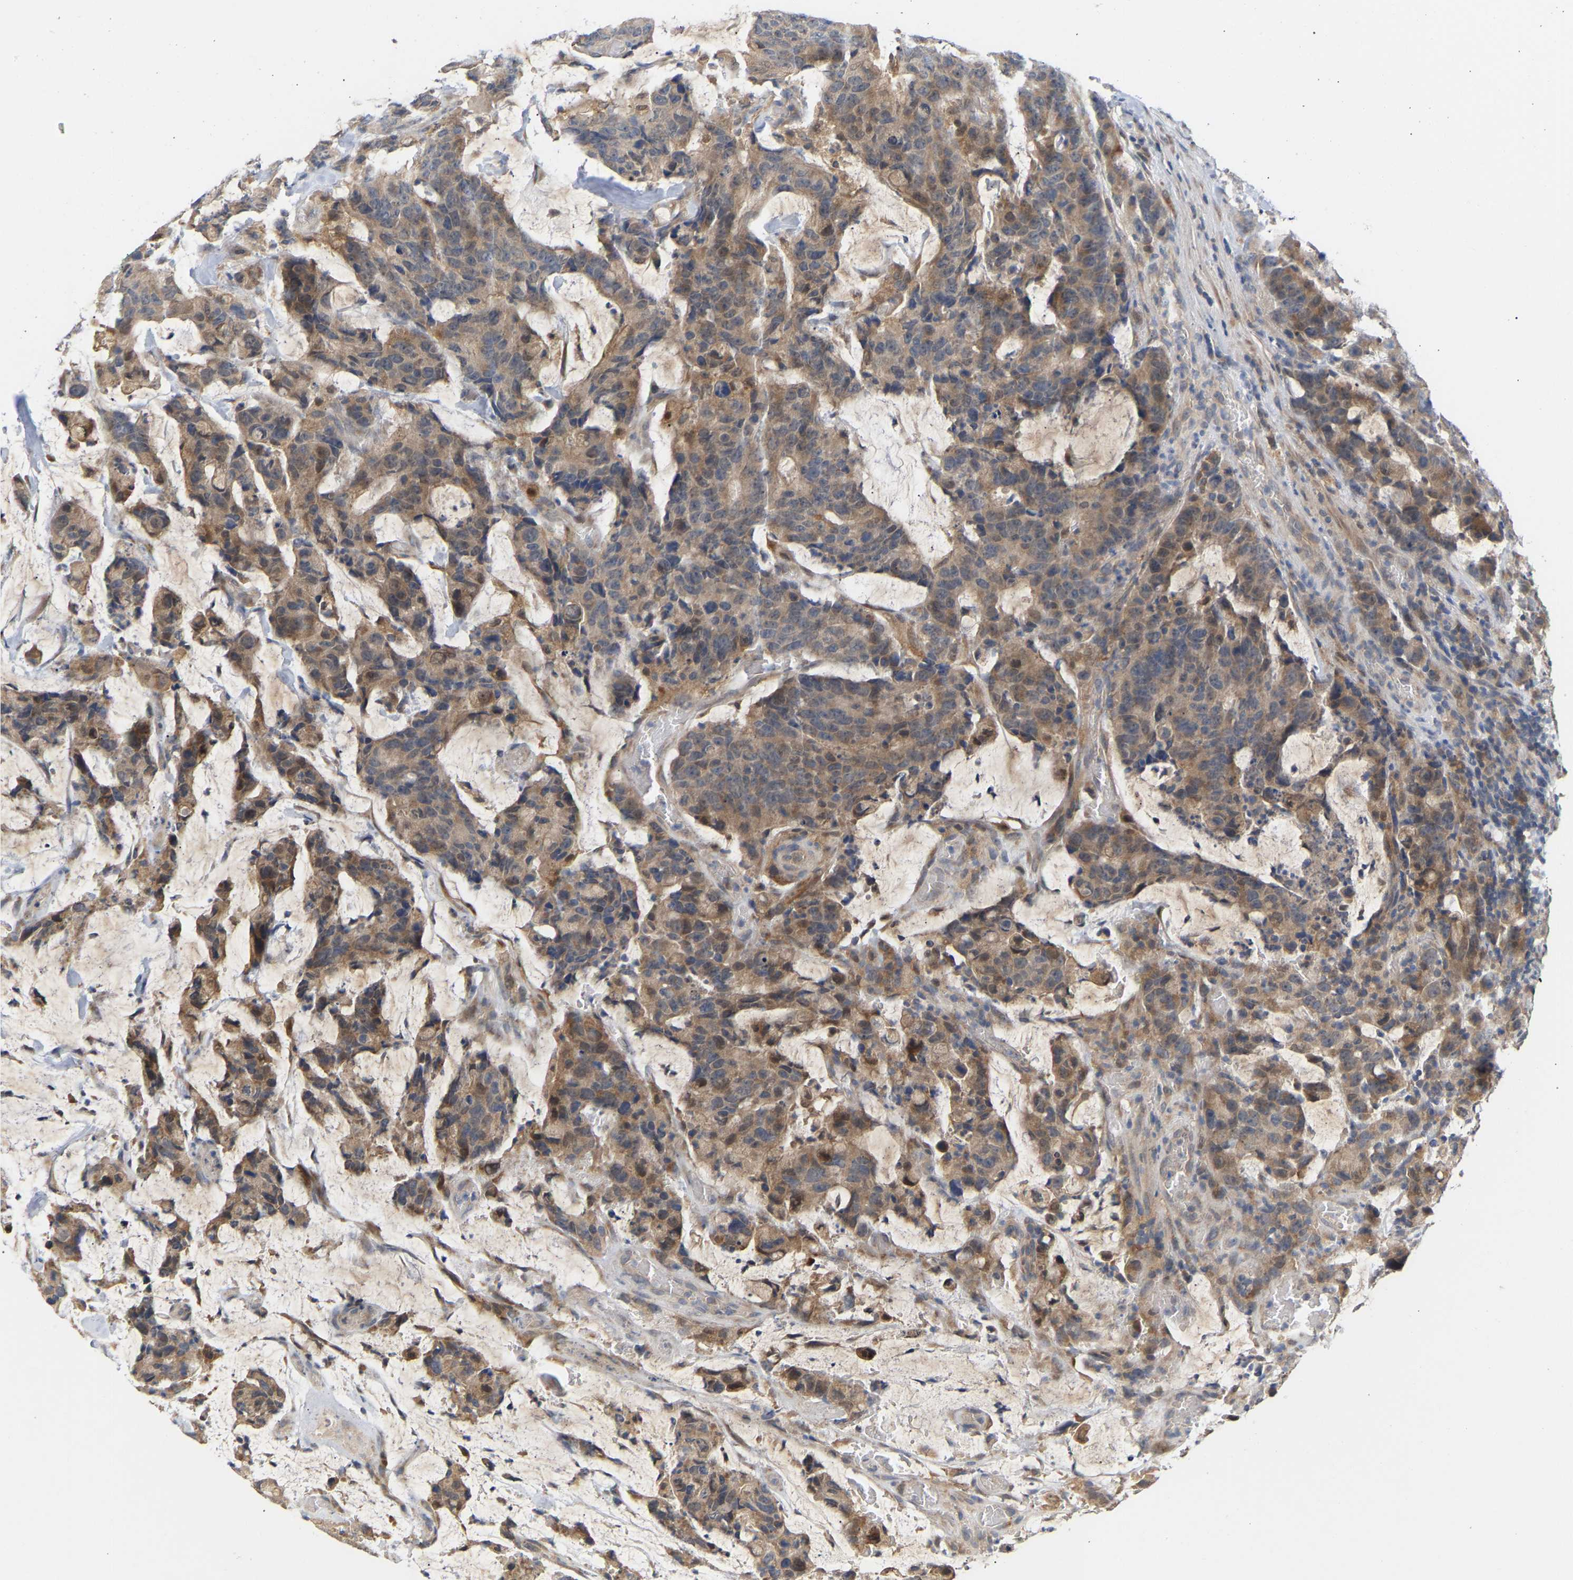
{"staining": {"intensity": "moderate", "quantity": ">75%", "location": "cytoplasmic/membranous"}, "tissue": "colorectal cancer", "cell_type": "Tumor cells", "image_type": "cancer", "snomed": [{"axis": "morphology", "description": "Adenocarcinoma, NOS"}, {"axis": "topography", "description": "Colon"}], "caption": "The immunohistochemical stain highlights moderate cytoplasmic/membranous staining in tumor cells of colorectal cancer (adenocarcinoma) tissue.", "gene": "TPMT", "patient": {"sex": "female", "age": 86}}